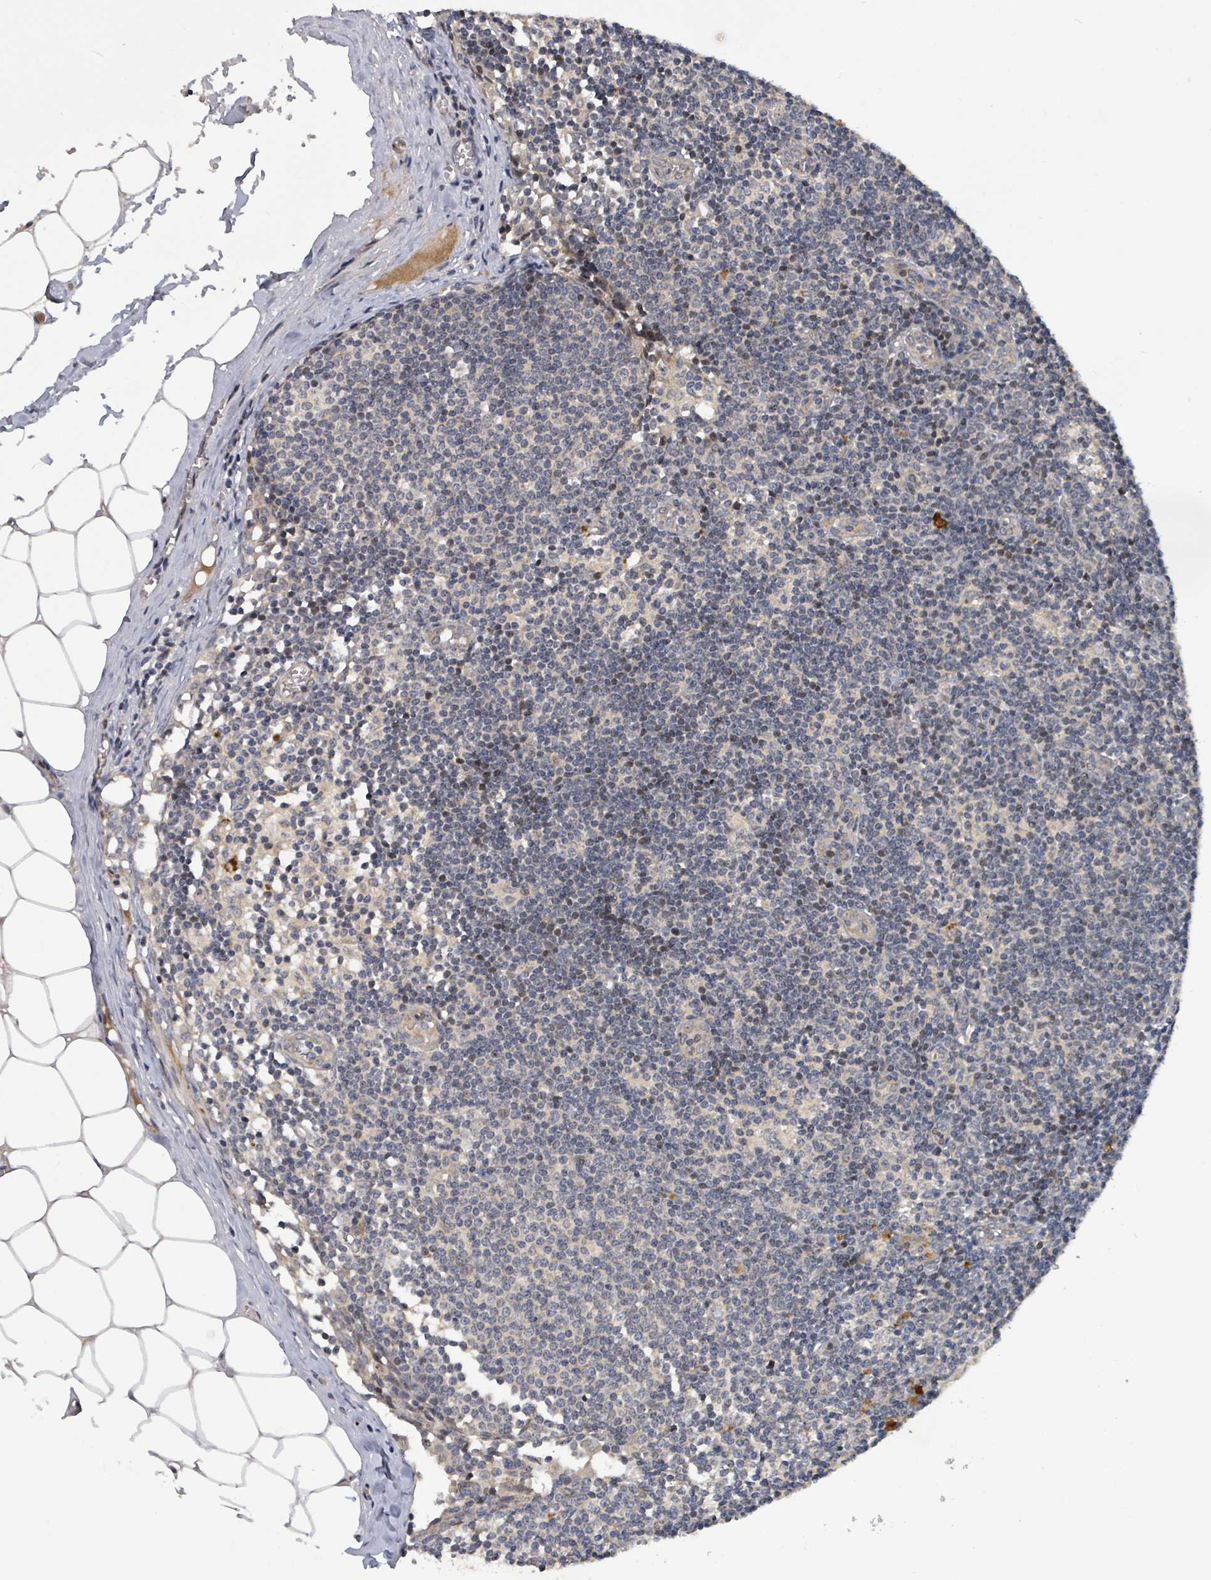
{"staining": {"intensity": "negative", "quantity": "none", "location": "none"}, "tissue": "lymph node", "cell_type": "Germinal center cells", "image_type": "normal", "snomed": [{"axis": "morphology", "description": "Normal tissue, NOS"}, {"axis": "topography", "description": "Lymph node"}], "caption": "IHC histopathology image of benign lymph node: human lymph node stained with DAB reveals no significant protein expression in germinal center cells. The staining was performed using DAB (3,3'-diaminobenzidine) to visualize the protein expression in brown, while the nuclei were stained in blue with hematoxylin (Magnification: 20x).", "gene": "ITGA11", "patient": {"sex": "female", "age": 42}}